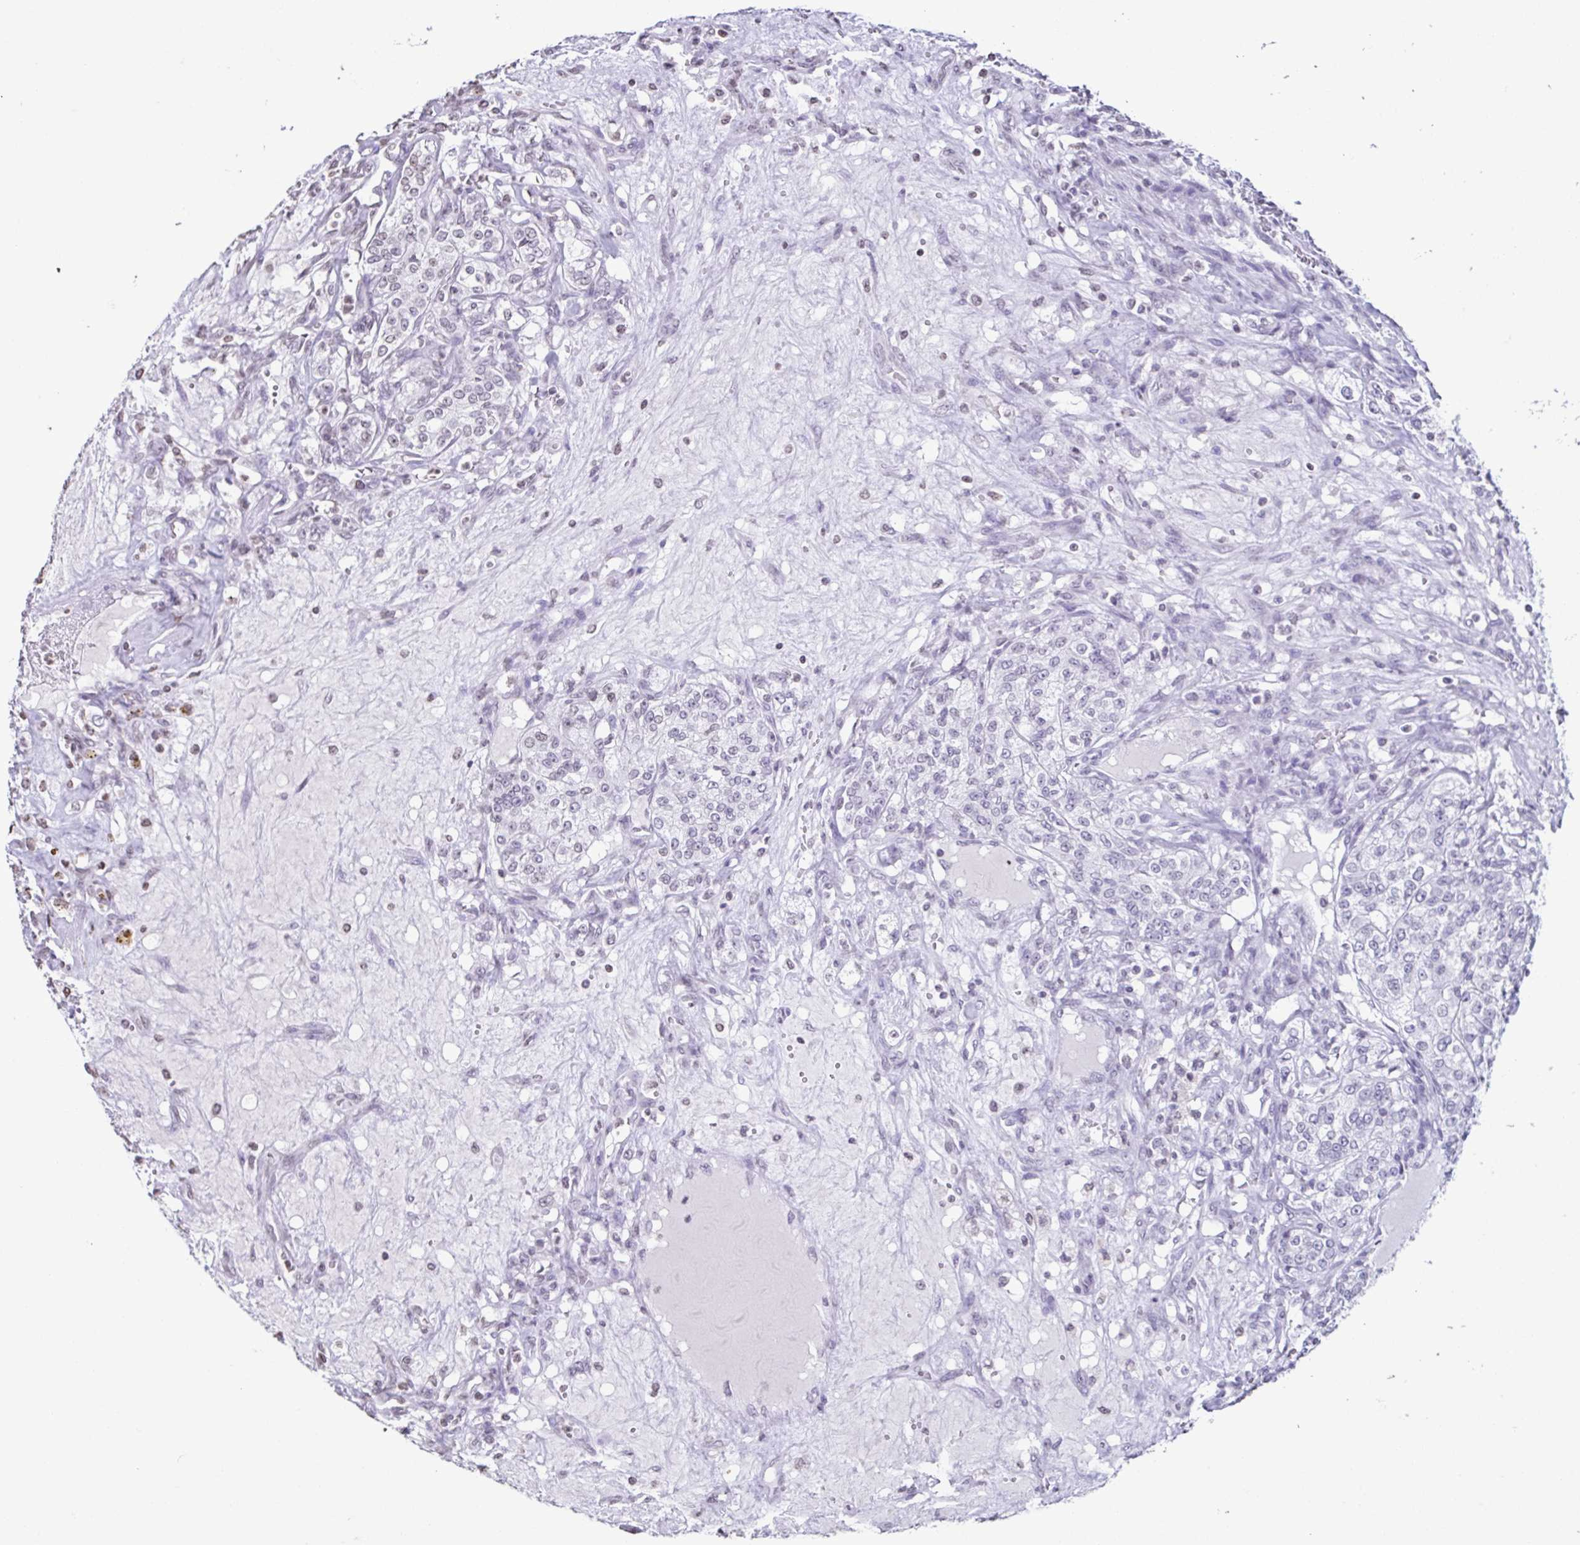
{"staining": {"intensity": "negative", "quantity": "none", "location": "none"}, "tissue": "renal cancer", "cell_type": "Tumor cells", "image_type": "cancer", "snomed": [{"axis": "morphology", "description": "Adenocarcinoma, NOS"}, {"axis": "topography", "description": "Kidney"}], "caption": "Protein analysis of adenocarcinoma (renal) displays no significant positivity in tumor cells.", "gene": "VCY1B", "patient": {"sex": "female", "age": 63}}